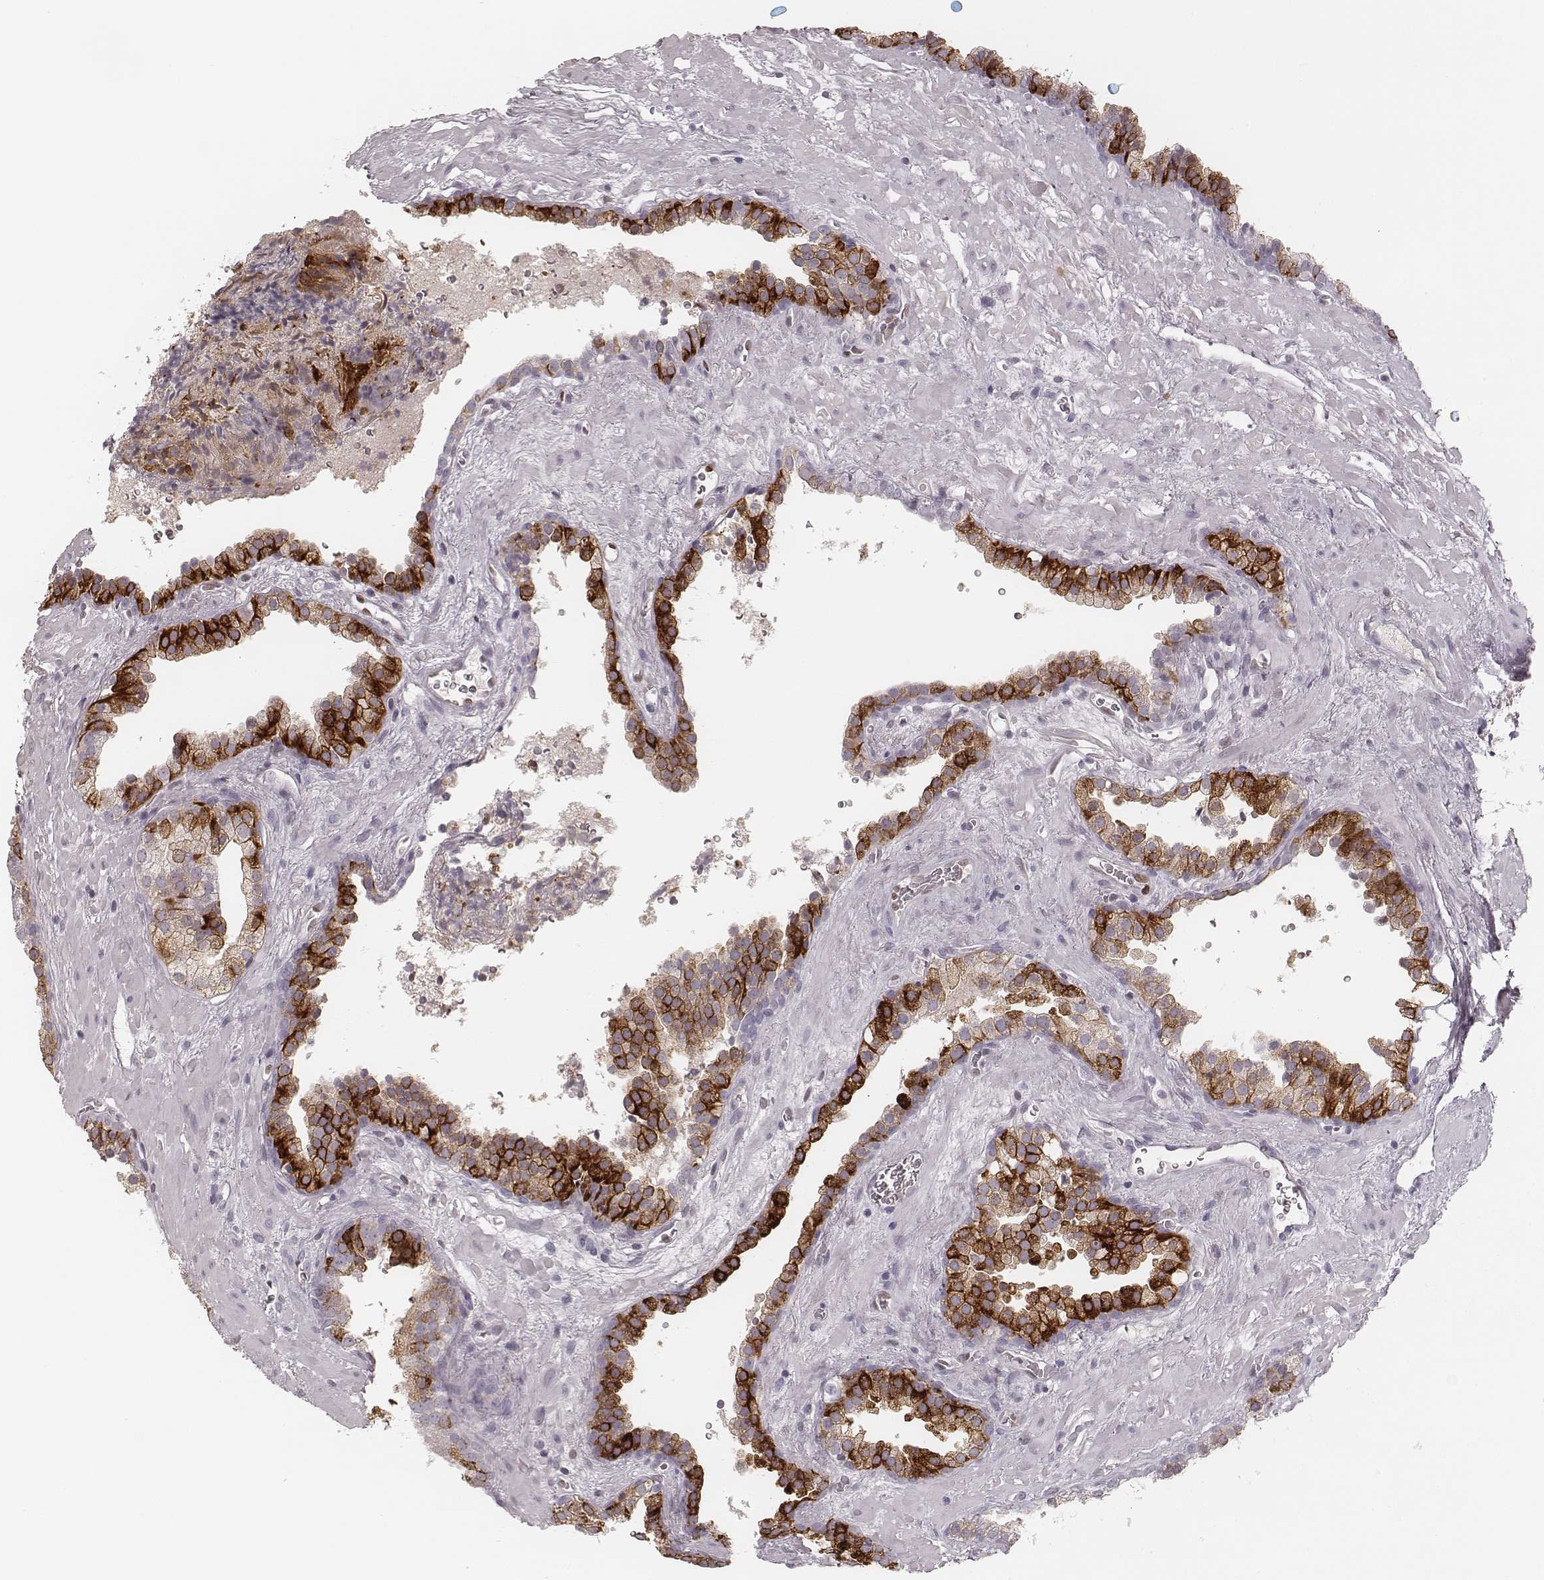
{"staining": {"intensity": "strong", "quantity": ">75%", "location": "cytoplasmic/membranous"}, "tissue": "prostate cancer", "cell_type": "Tumor cells", "image_type": "cancer", "snomed": [{"axis": "morphology", "description": "Adenocarcinoma, NOS"}, {"axis": "topography", "description": "Prostate"}], "caption": "Adenocarcinoma (prostate) tissue shows strong cytoplasmic/membranous staining in approximately >75% of tumor cells", "gene": "MSX1", "patient": {"sex": "male", "age": 66}}